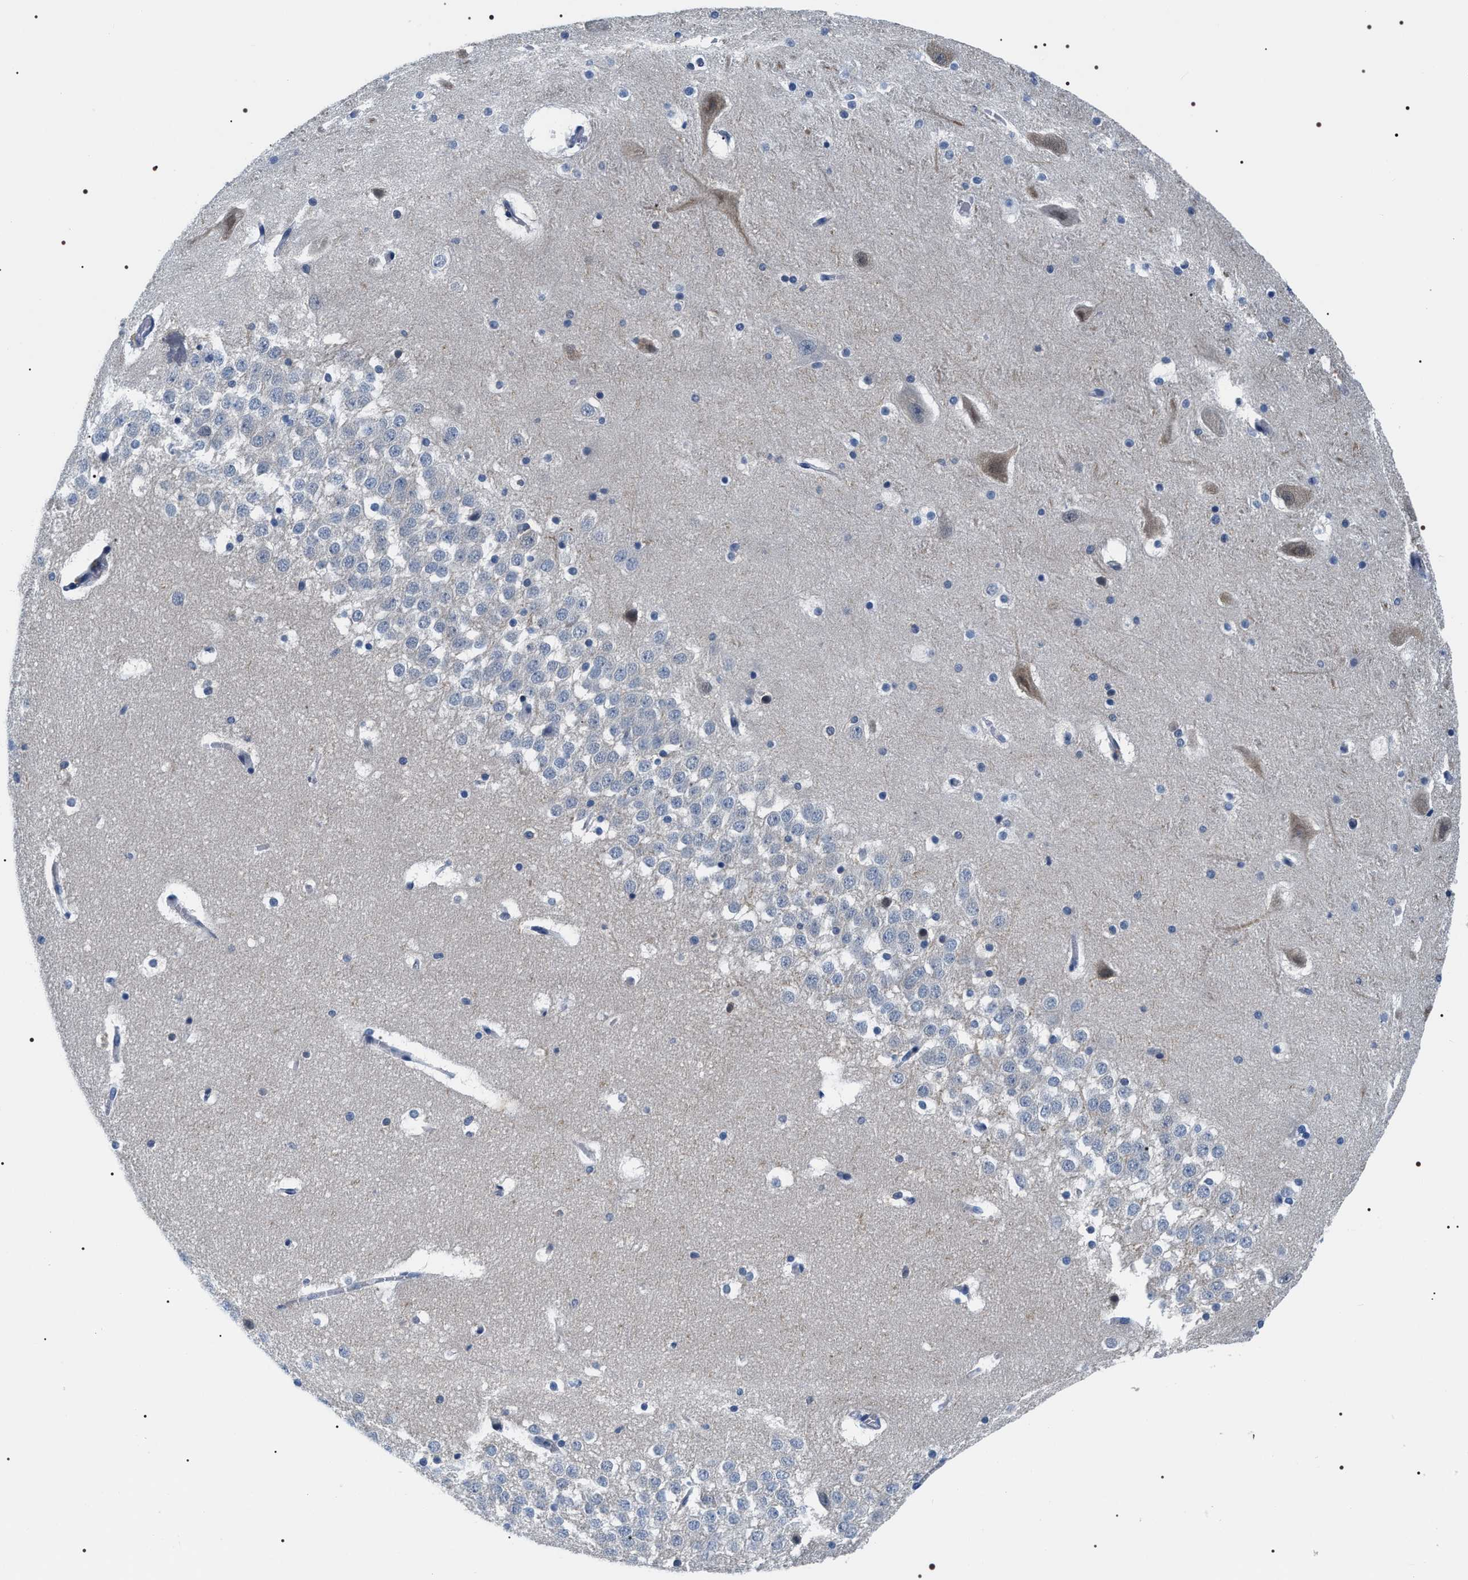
{"staining": {"intensity": "negative", "quantity": "none", "location": "none"}, "tissue": "hippocampus", "cell_type": "Glial cells", "image_type": "normal", "snomed": [{"axis": "morphology", "description": "Normal tissue, NOS"}, {"axis": "topography", "description": "Hippocampus"}], "caption": "Glial cells are negative for brown protein staining in unremarkable hippocampus. The staining is performed using DAB brown chromogen with nuclei counter-stained in using hematoxylin.", "gene": "BAG2", "patient": {"sex": "male", "age": 45}}